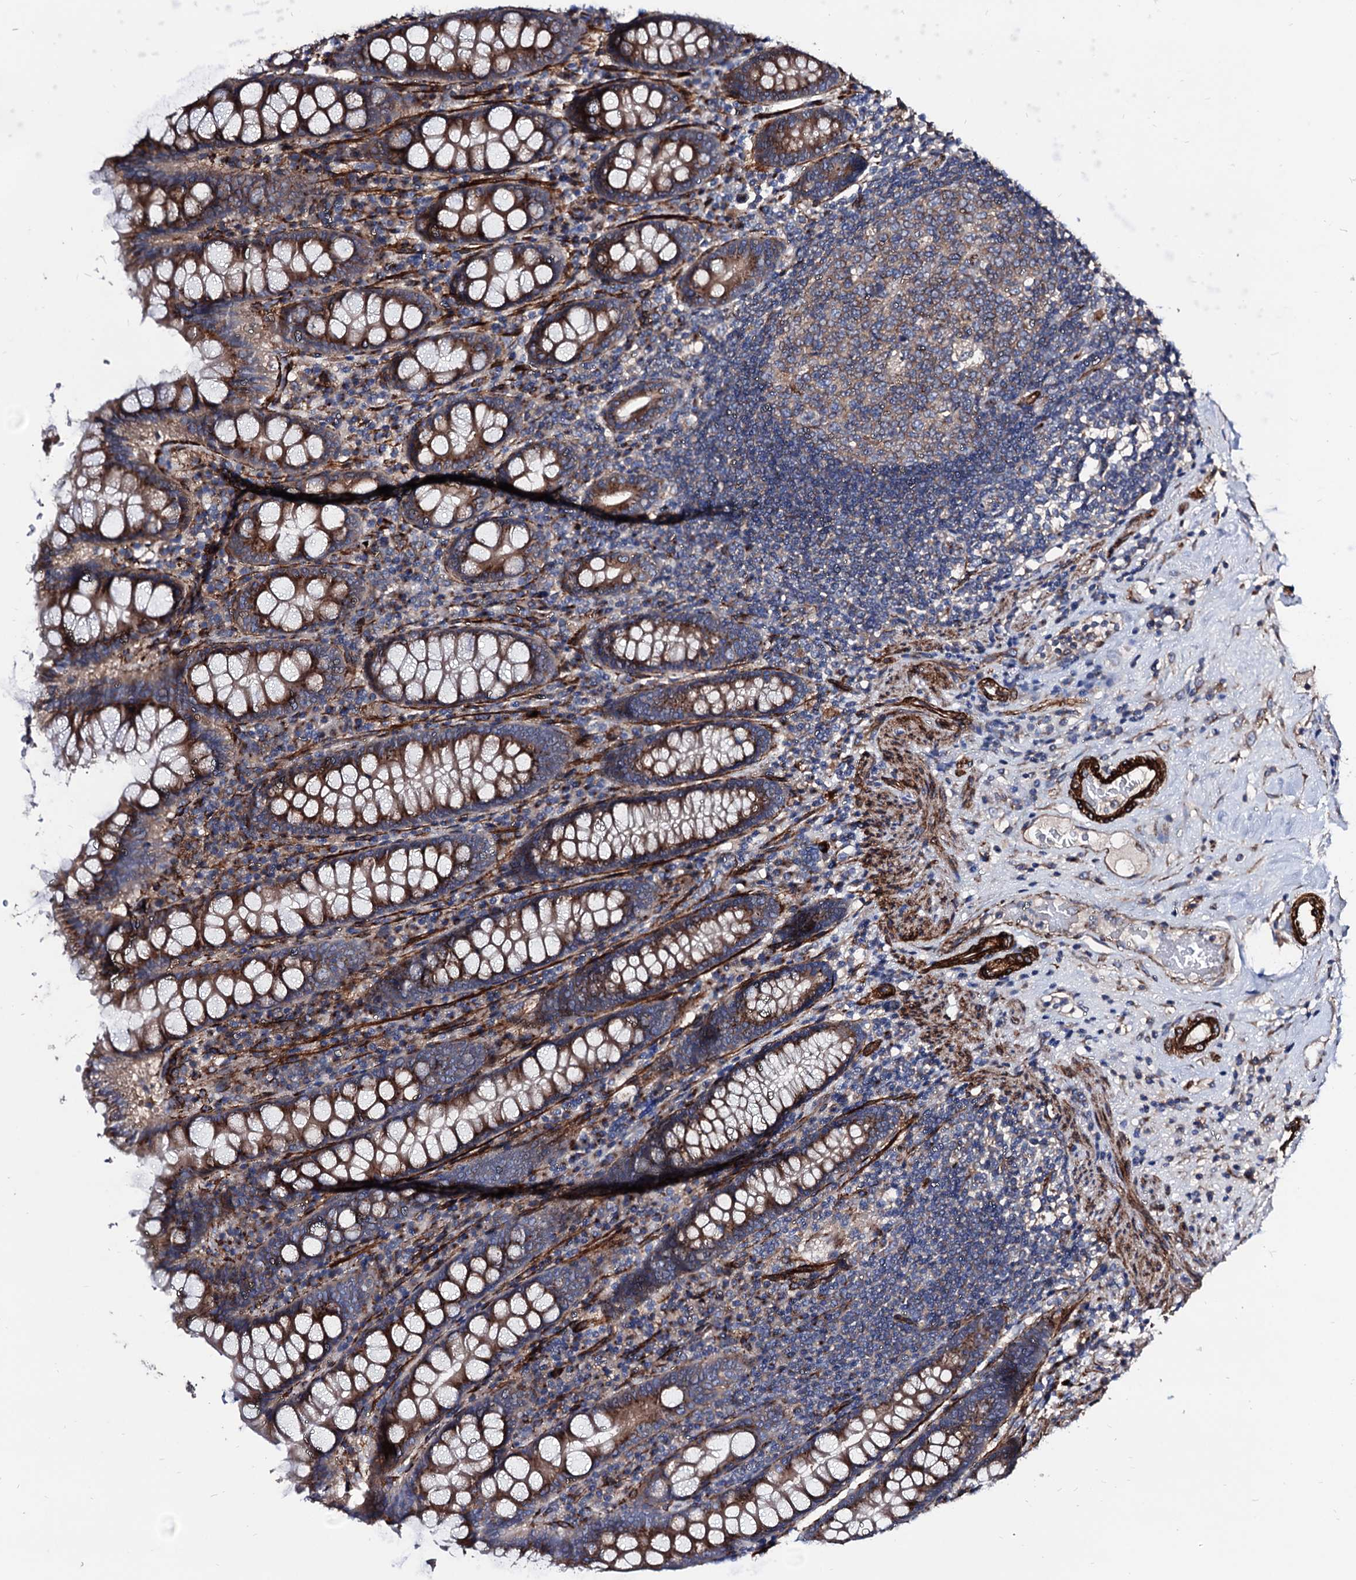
{"staining": {"intensity": "strong", "quantity": "25%-75%", "location": "cytoplasmic/membranous"}, "tissue": "colon", "cell_type": "Endothelial cells", "image_type": "normal", "snomed": [{"axis": "morphology", "description": "Normal tissue, NOS"}, {"axis": "topography", "description": "Colon"}], "caption": "Endothelial cells display high levels of strong cytoplasmic/membranous expression in about 25%-75% of cells in normal colon.", "gene": "WDR11", "patient": {"sex": "female", "age": 79}}